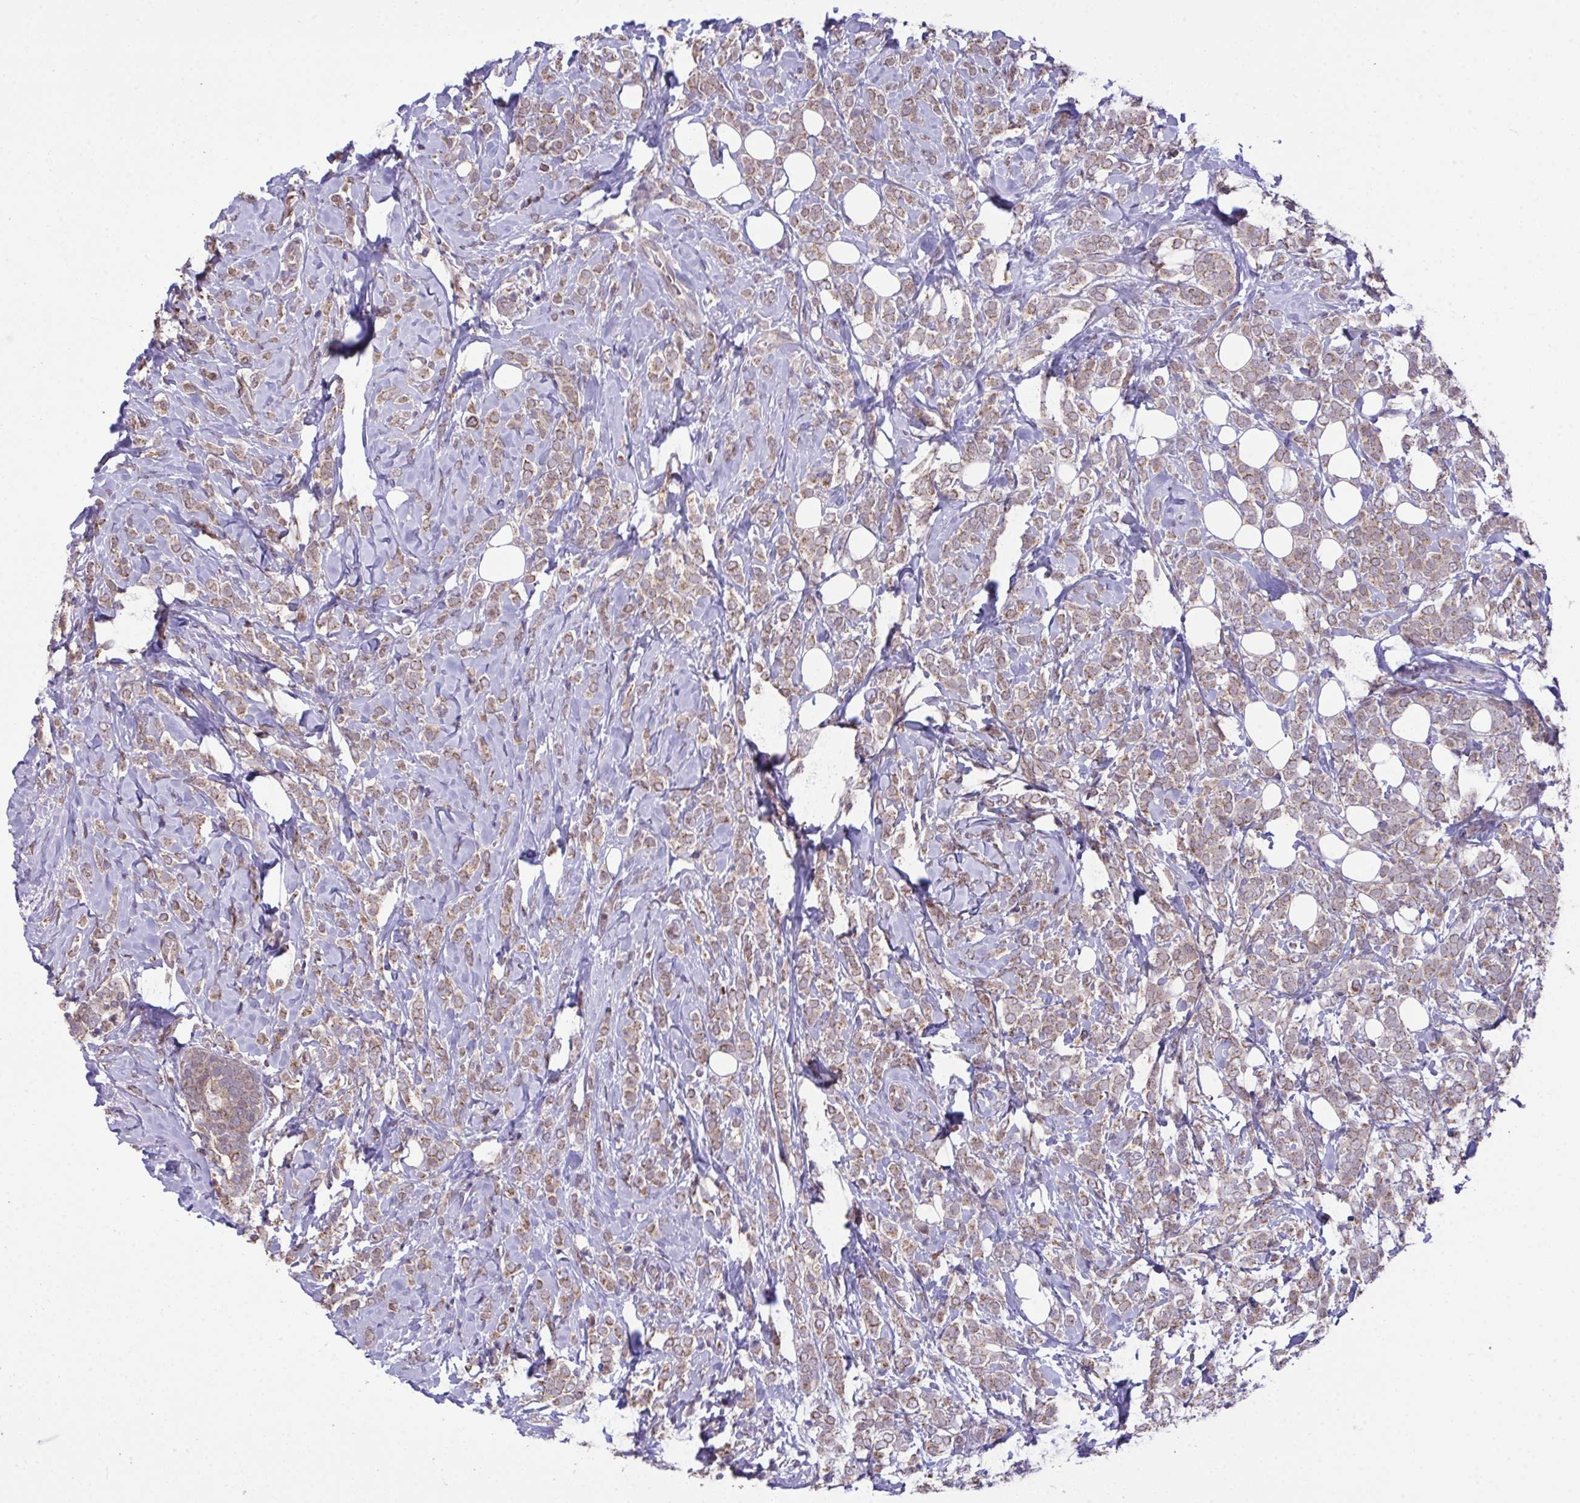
{"staining": {"intensity": "weak", "quantity": ">75%", "location": "cytoplasmic/membranous"}, "tissue": "breast cancer", "cell_type": "Tumor cells", "image_type": "cancer", "snomed": [{"axis": "morphology", "description": "Lobular carcinoma"}, {"axis": "topography", "description": "Breast"}], "caption": "Breast cancer (lobular carcinoma) tissue demonstrates weak cytoplasmic/membranous positivity in approximately >75% of tumor cells, visualized by immunohistochemistry.", "gene": "PPM1H", "patient": {"sex": "female", "age": 49}}